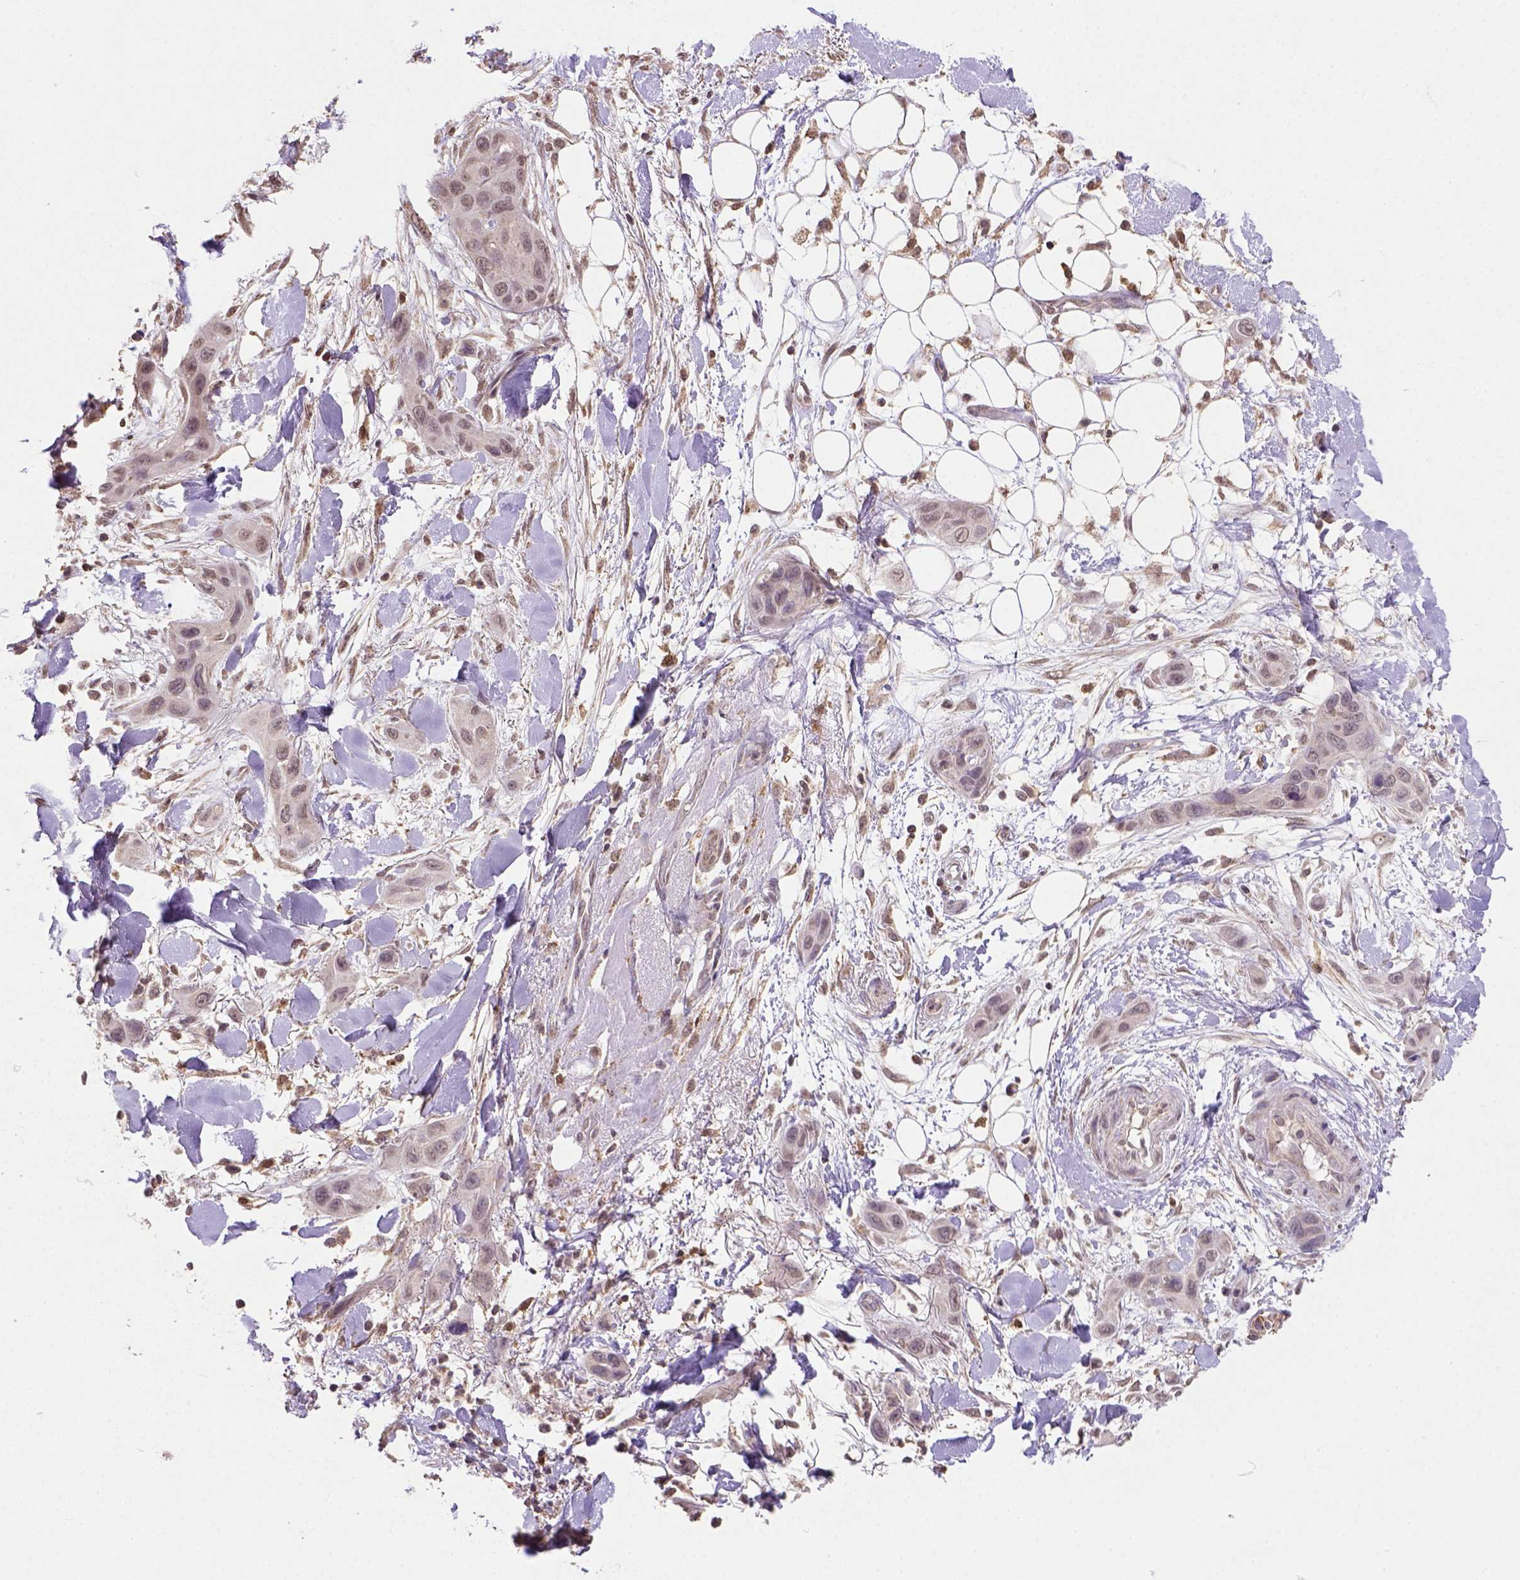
{"staining": {"intensity": "weak", "quantity": "<25%", "location": "cytoplasmic/membranous"}, "tissue": "skin cancer", "cell_type": "Tumor cells", "image_type": "cancer", "snomed": [{"axis": "morphology", "description": "Squamous cell carcinoma, NOS"}, {"axis": "topography", "description": "Skin"}], "caption": "Skin squamous cell carcinoma stained for a protein using immunohistochemistry displays no staining tumor cells.", "gene": "NUDT10", "patient": {"sex": "male", "age": 79}}